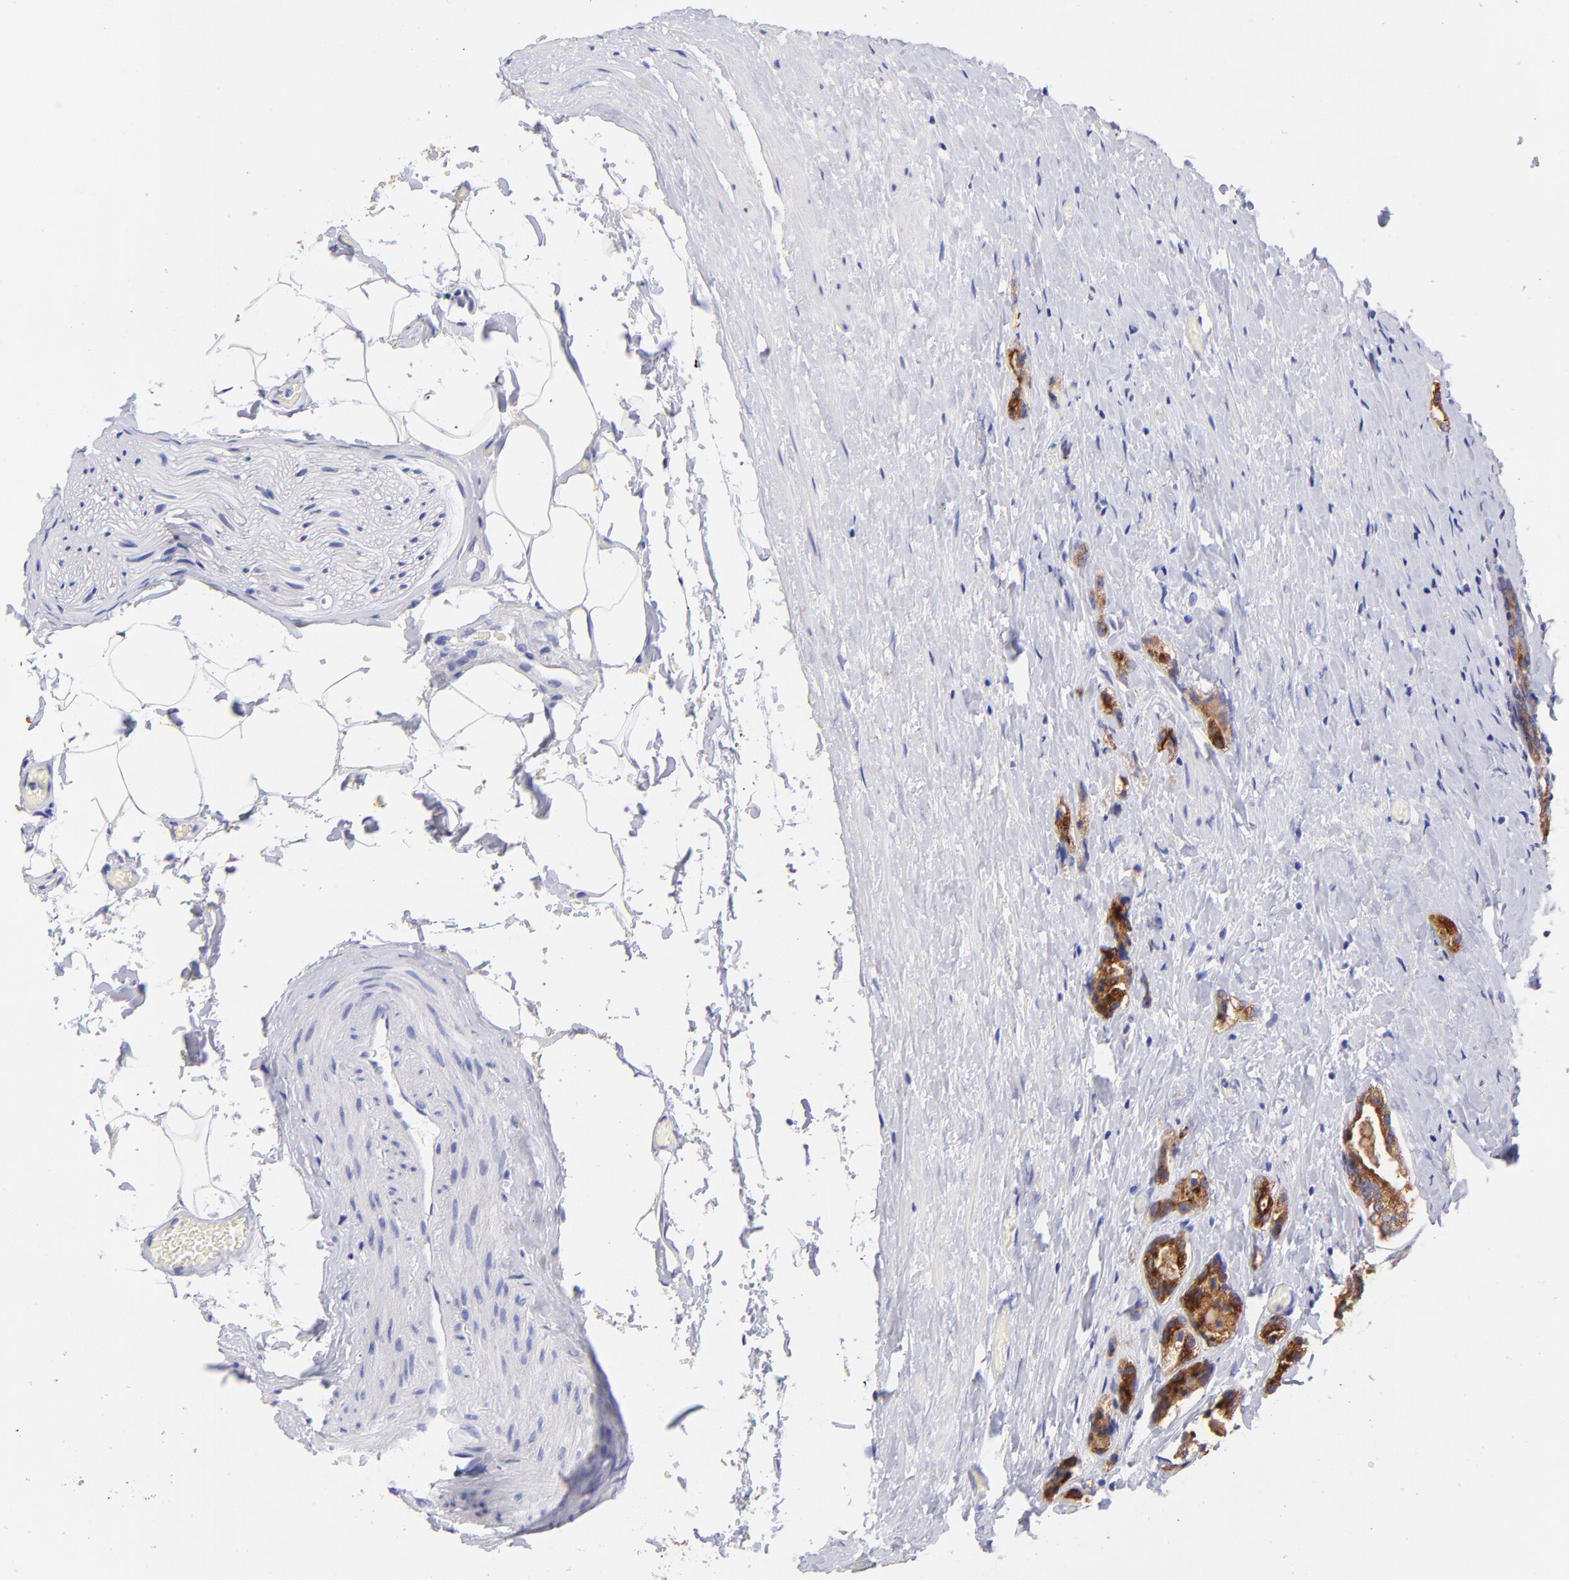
{"staining": {"intensity": "strong", "quantity": ">75%", "location": "cytoplasmic/membranous"}, "tissue": "prostate cancer", "cell_type": "Tumor cells", "image_type": "cancer", "snomed": [{"axis": "morphology", "description": "Adenocarcinoma, Medium grade"}, {"axis": "topography", "description": "Prostate"}], "caption": "Immunohistochemical staining of human prostate medium-grade adenocarcinoma reveals strong cytoplasmic/membranous protein expression in about >75% of tumor cells. Nuclei are stained in blue.", "gene": "RAB3B", "patient": {"sex": "male", "age": 59}}